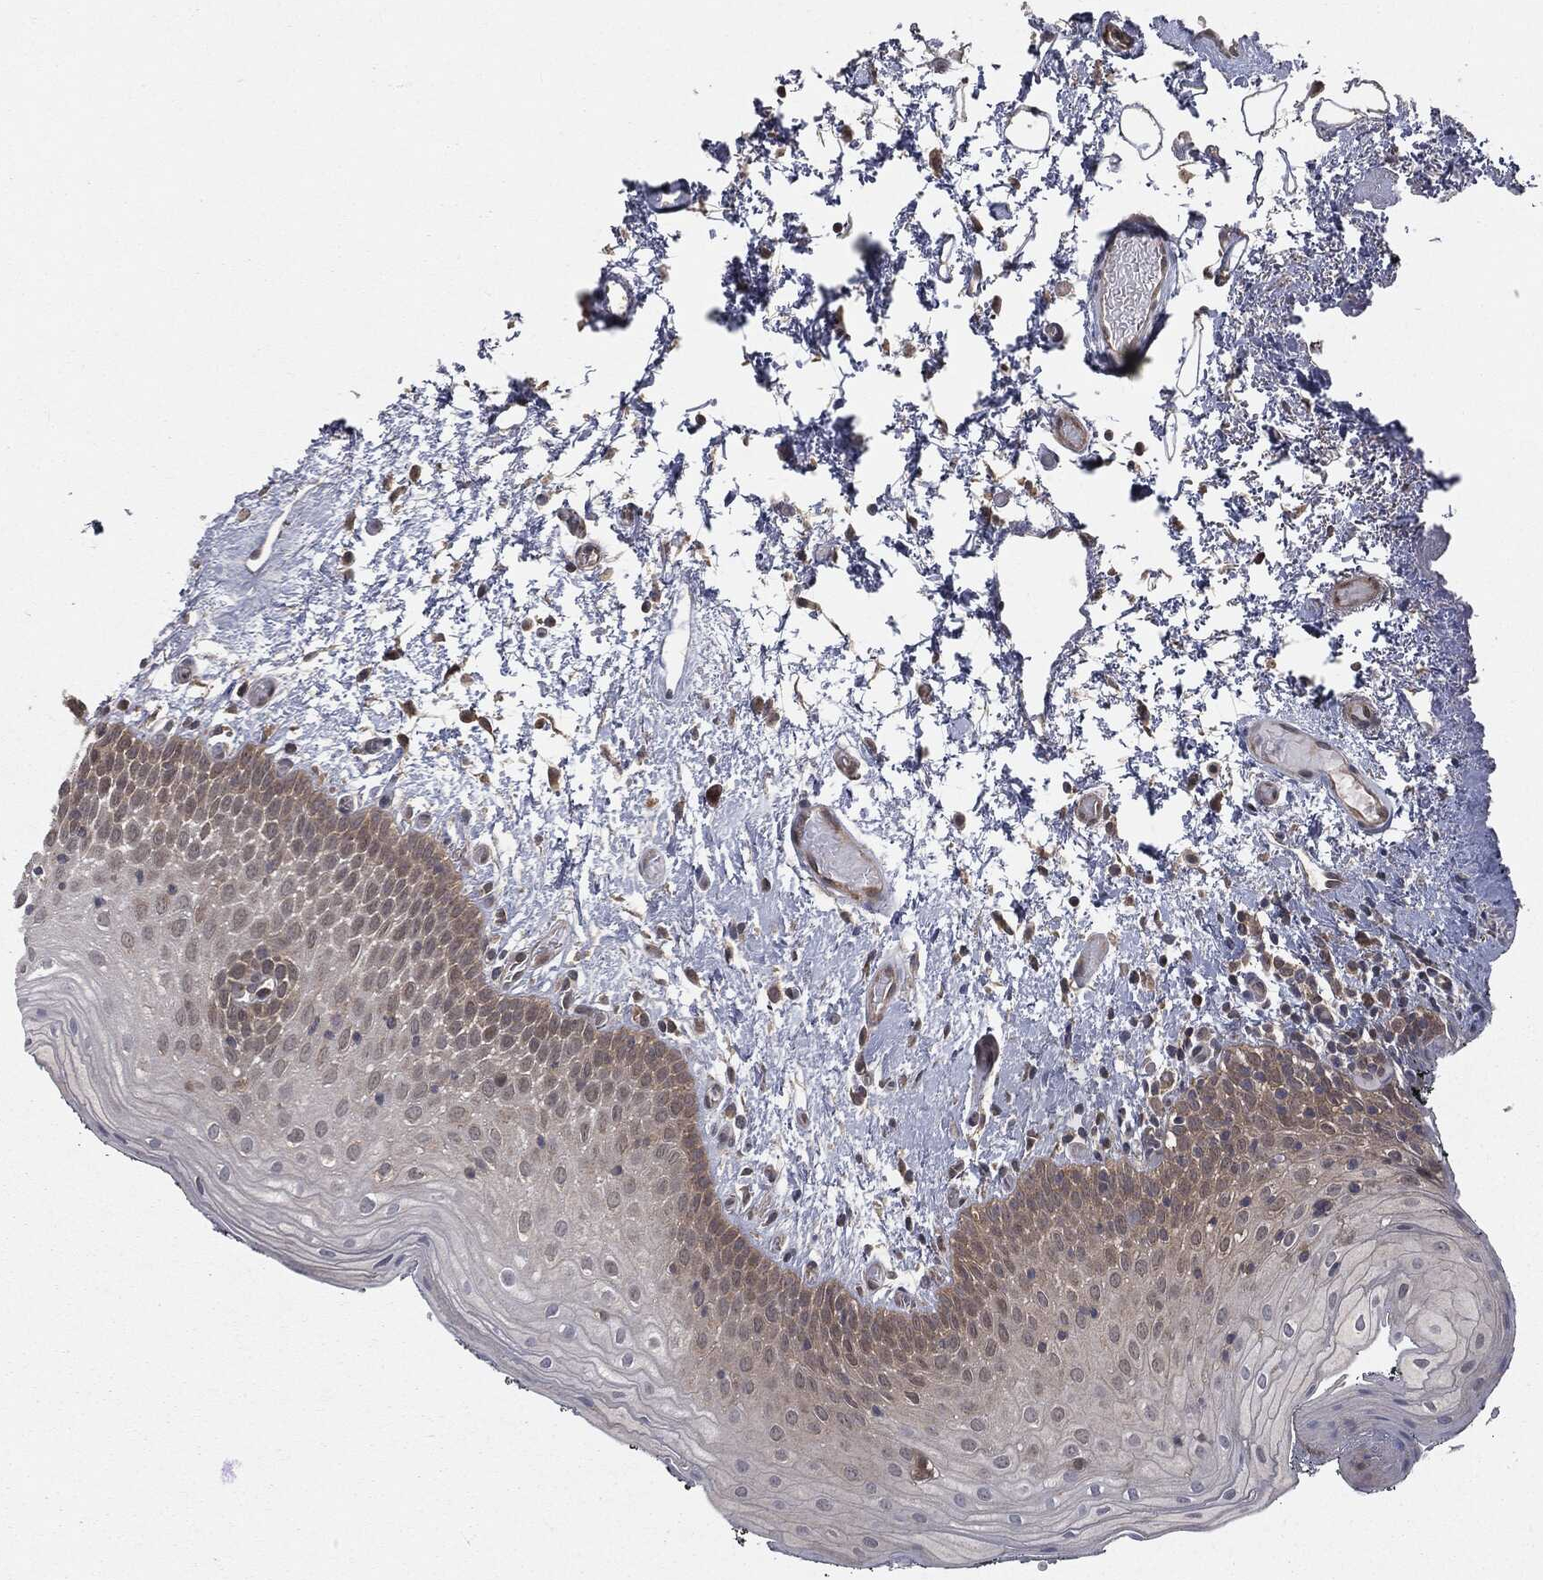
{"staining": {"intensity": "weak", "quantity": "25%-75%", "location": "cytoplasmic/membranous"}, "tissue": "oral mucosa", "cell_type": "Squamous epithelial cells", "image_type": "normal", "snomed": [{"axis": "morphology", "description": "Normal tissue, NOS"}, {"axis": "morphology", "description": "Squamous cell carcinoma, NOS"}, {"axis": "topography", "description": "Oral tissue"}, {"axis": "topography", "description": "Tounge, NOS"}, {"axis": "topography", "description": "Head-Neck"}], "caption": "DAB (3,3'-diaminobenzidine) immunohistochemical staining of normal human oral mucosa shows weak cytoplasmic/membranous protein positivity in approximately 25%-75% of squamous epithelial cells.", "gene": "FBXO7", "patient": {"sex": "female", "age": 80}}